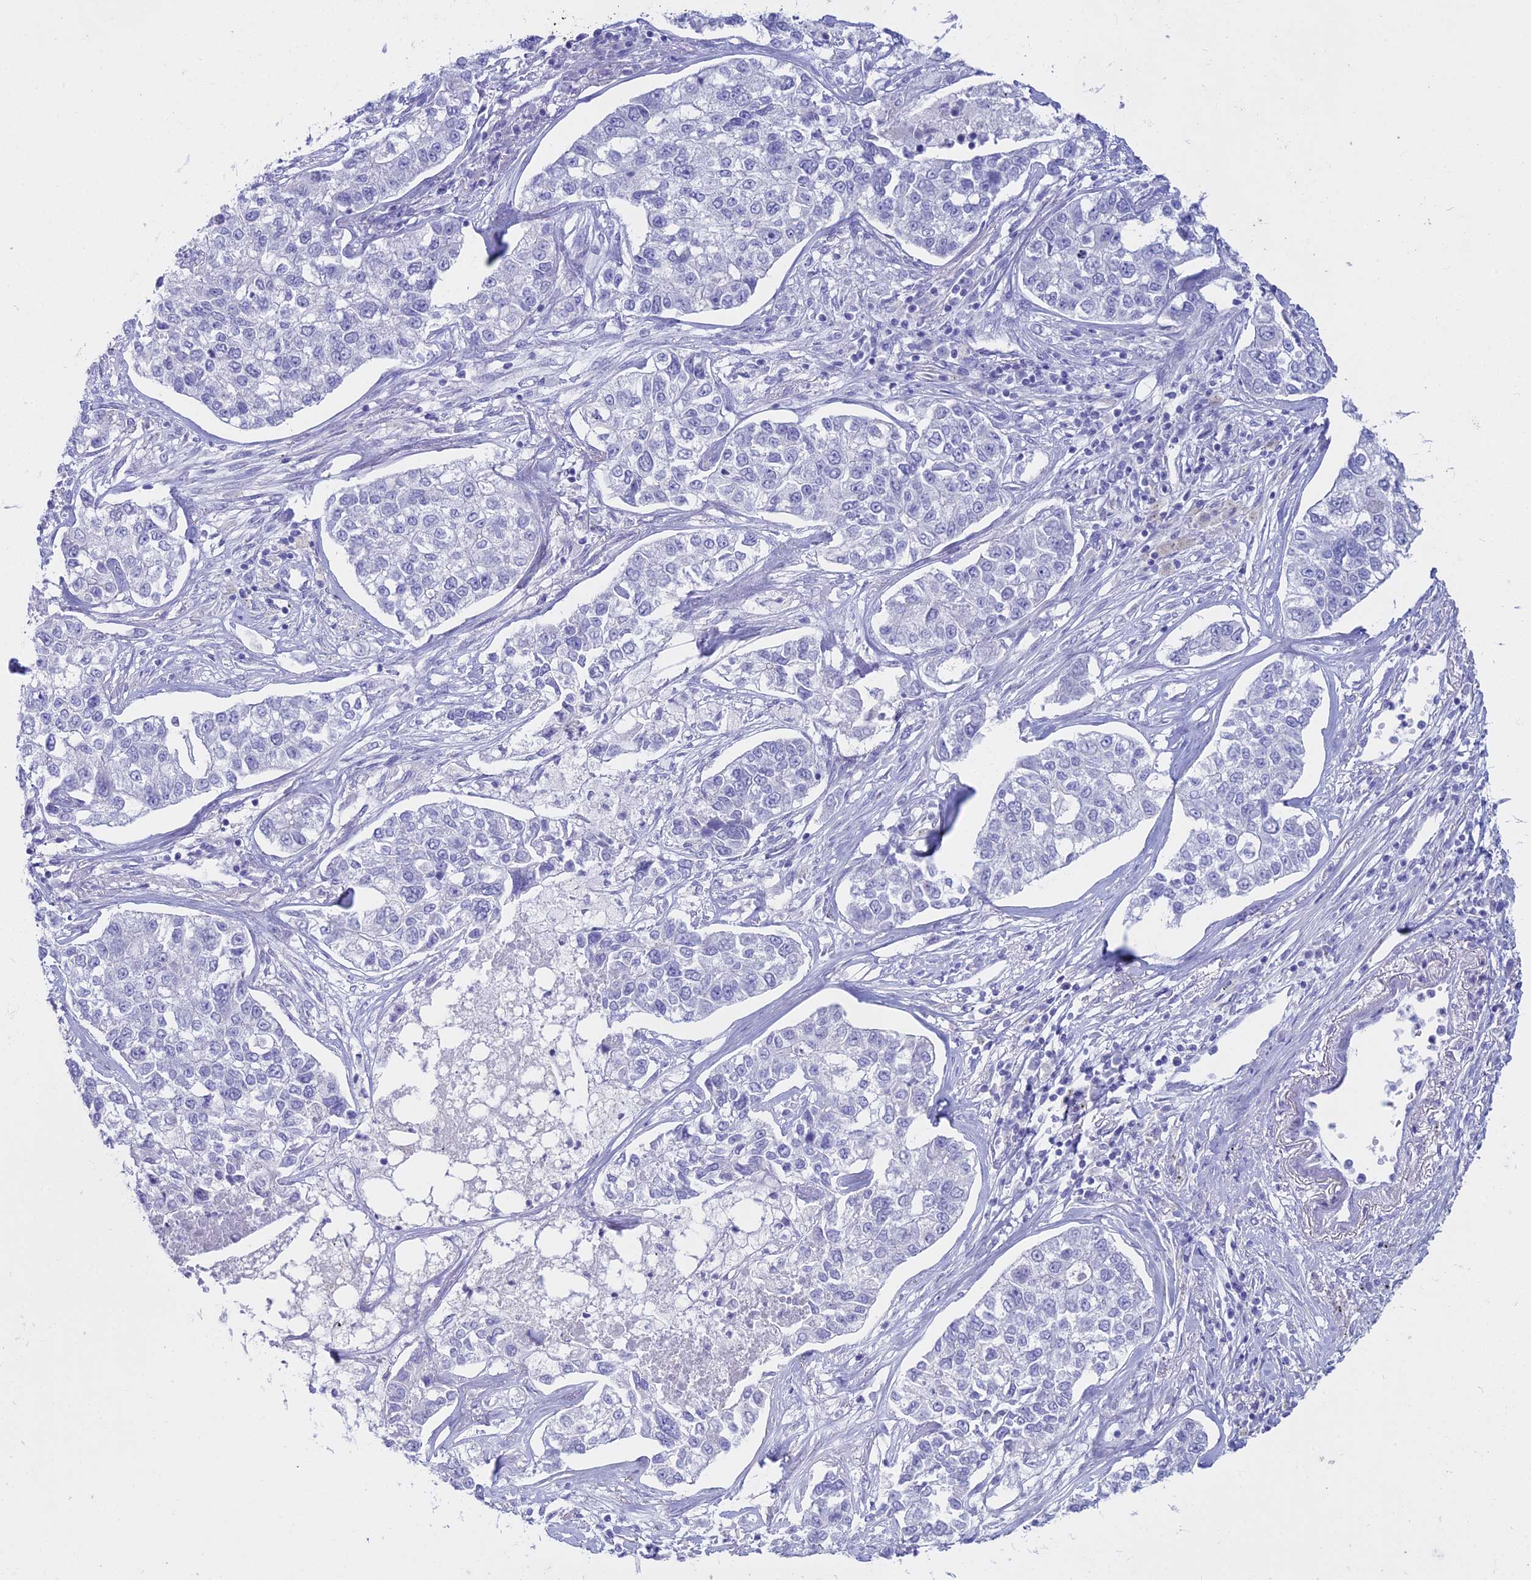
{"staining": {"intensity": "negative", "quantity": "none", "location": "none"}, "tissue": "lung cancer", "cell_type": "Tumor cells", "image_type": "cancer", "snomed": [{"axis": "morphology", "description": "Adenocarcinoma, NOS"}, {"axis": "topography", "description": "Lung"}], "caption": "DAB (3,3'-diaminobenzidine) immunohistochemical staining of human lung adenocarcinoma exhibits no significant positivity in tumor cells. (Immunohistochemistry (ihc), brightfield microscopy, high magnification).", "gene": "ALPP", "patient": {"sex": "male", "age": 49}}